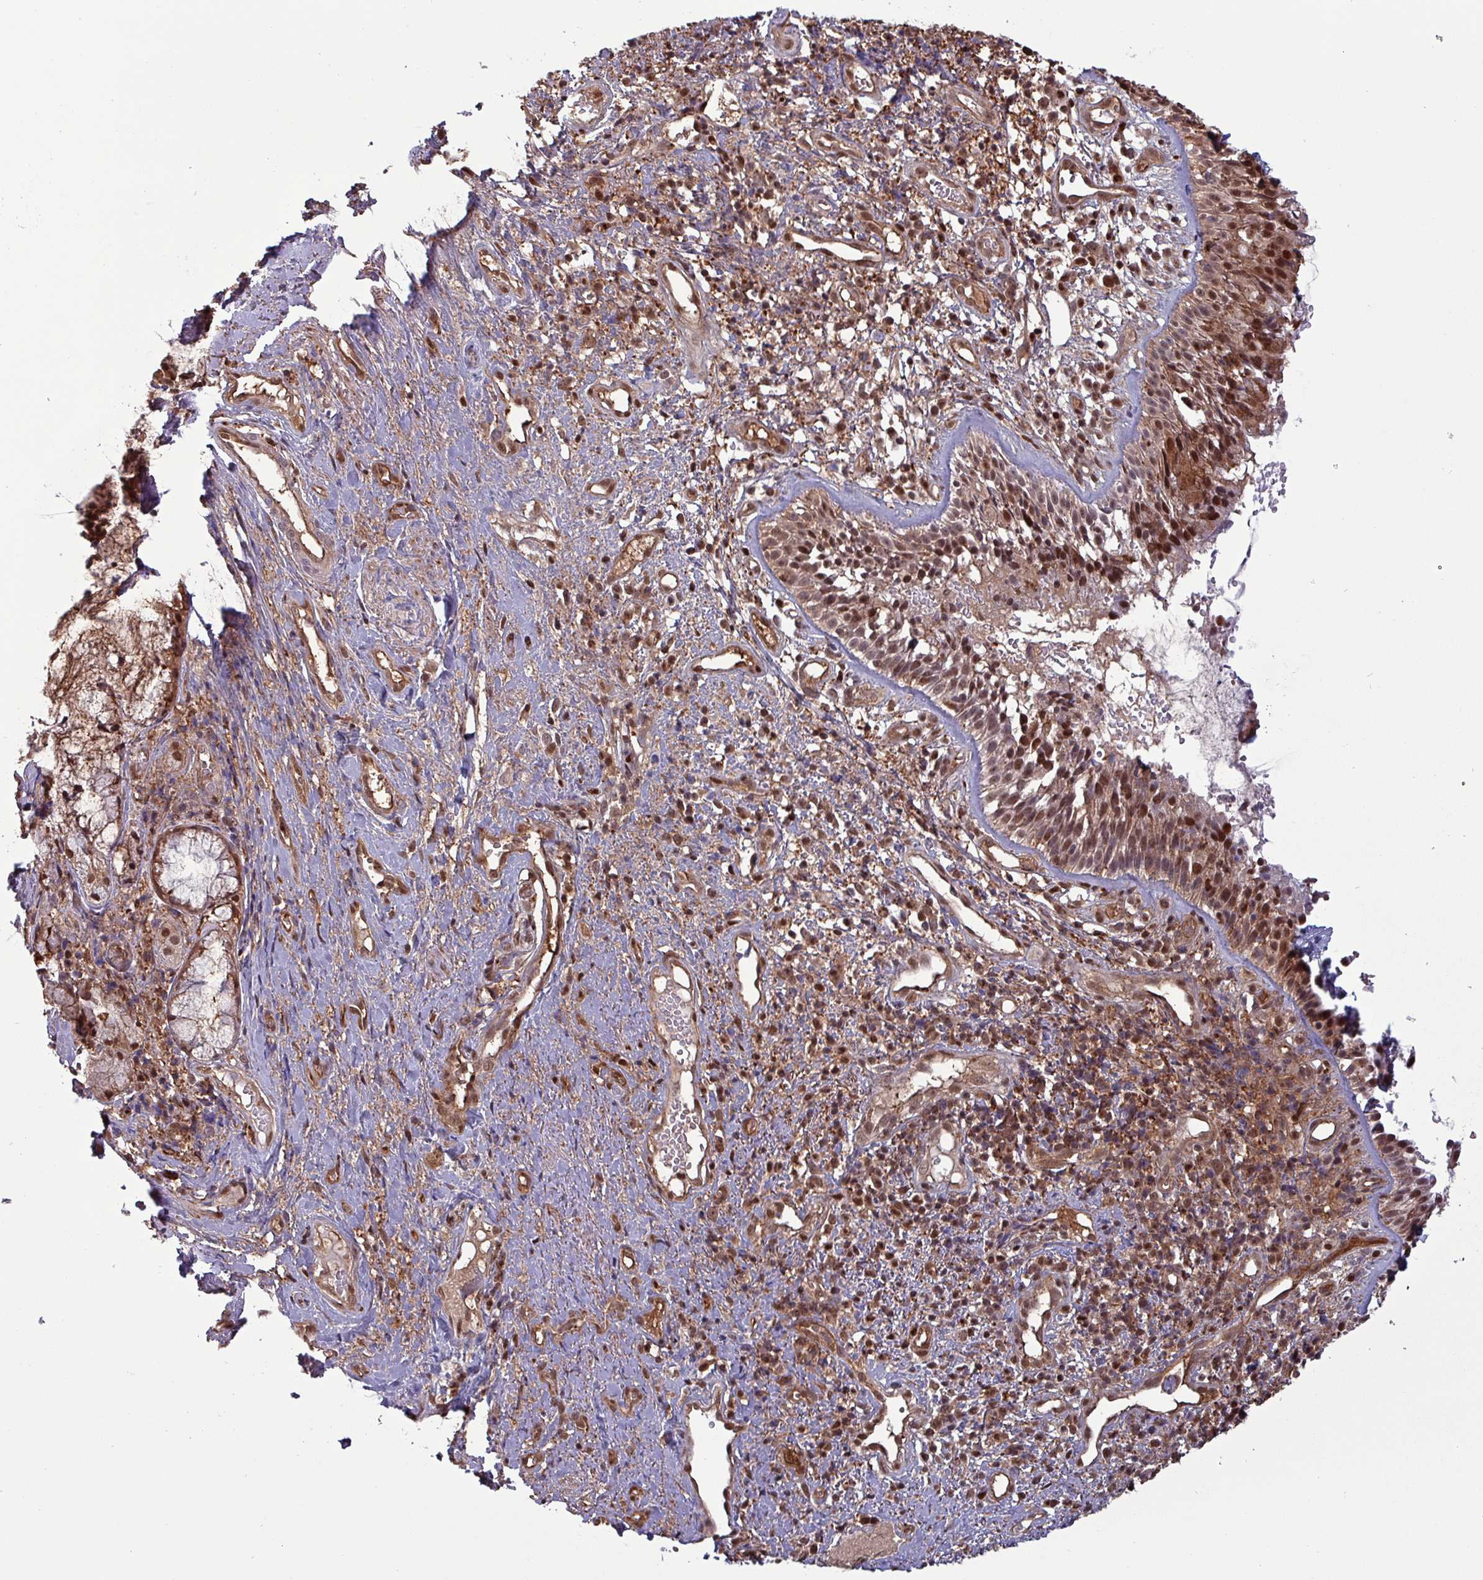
{"staining": {"intensity": "strong", "quantity": "25%-75%", "location": "cytoplasmic/membranous,nuclear"}, "tissue": "nasopharynx", "cell_type": "Respiratory epithelial cells", "image_type": "normal", "snomed": [{"axis": "morphology", "description": "Normal tissue, NOS"}, {"axis": "topography", "description": "Cartilage tissue"}, {"axis": "topography", "description": "Nasopharynx"}, {"axis": "topography", "description": "Thyroid gland"}], "caption": "A high amount of strong cytoplasmic/membranous,nuclear staining is identified in approximately 25%-75% of respiratory epithelial cells in unremarkable nasopharynx. (DAB (3,3'-diaminobenzidine) IHC with brightfield microscopy, high magnification).", "gene": "PSMB8", "patient": {"sex": "male", "age": 63}}